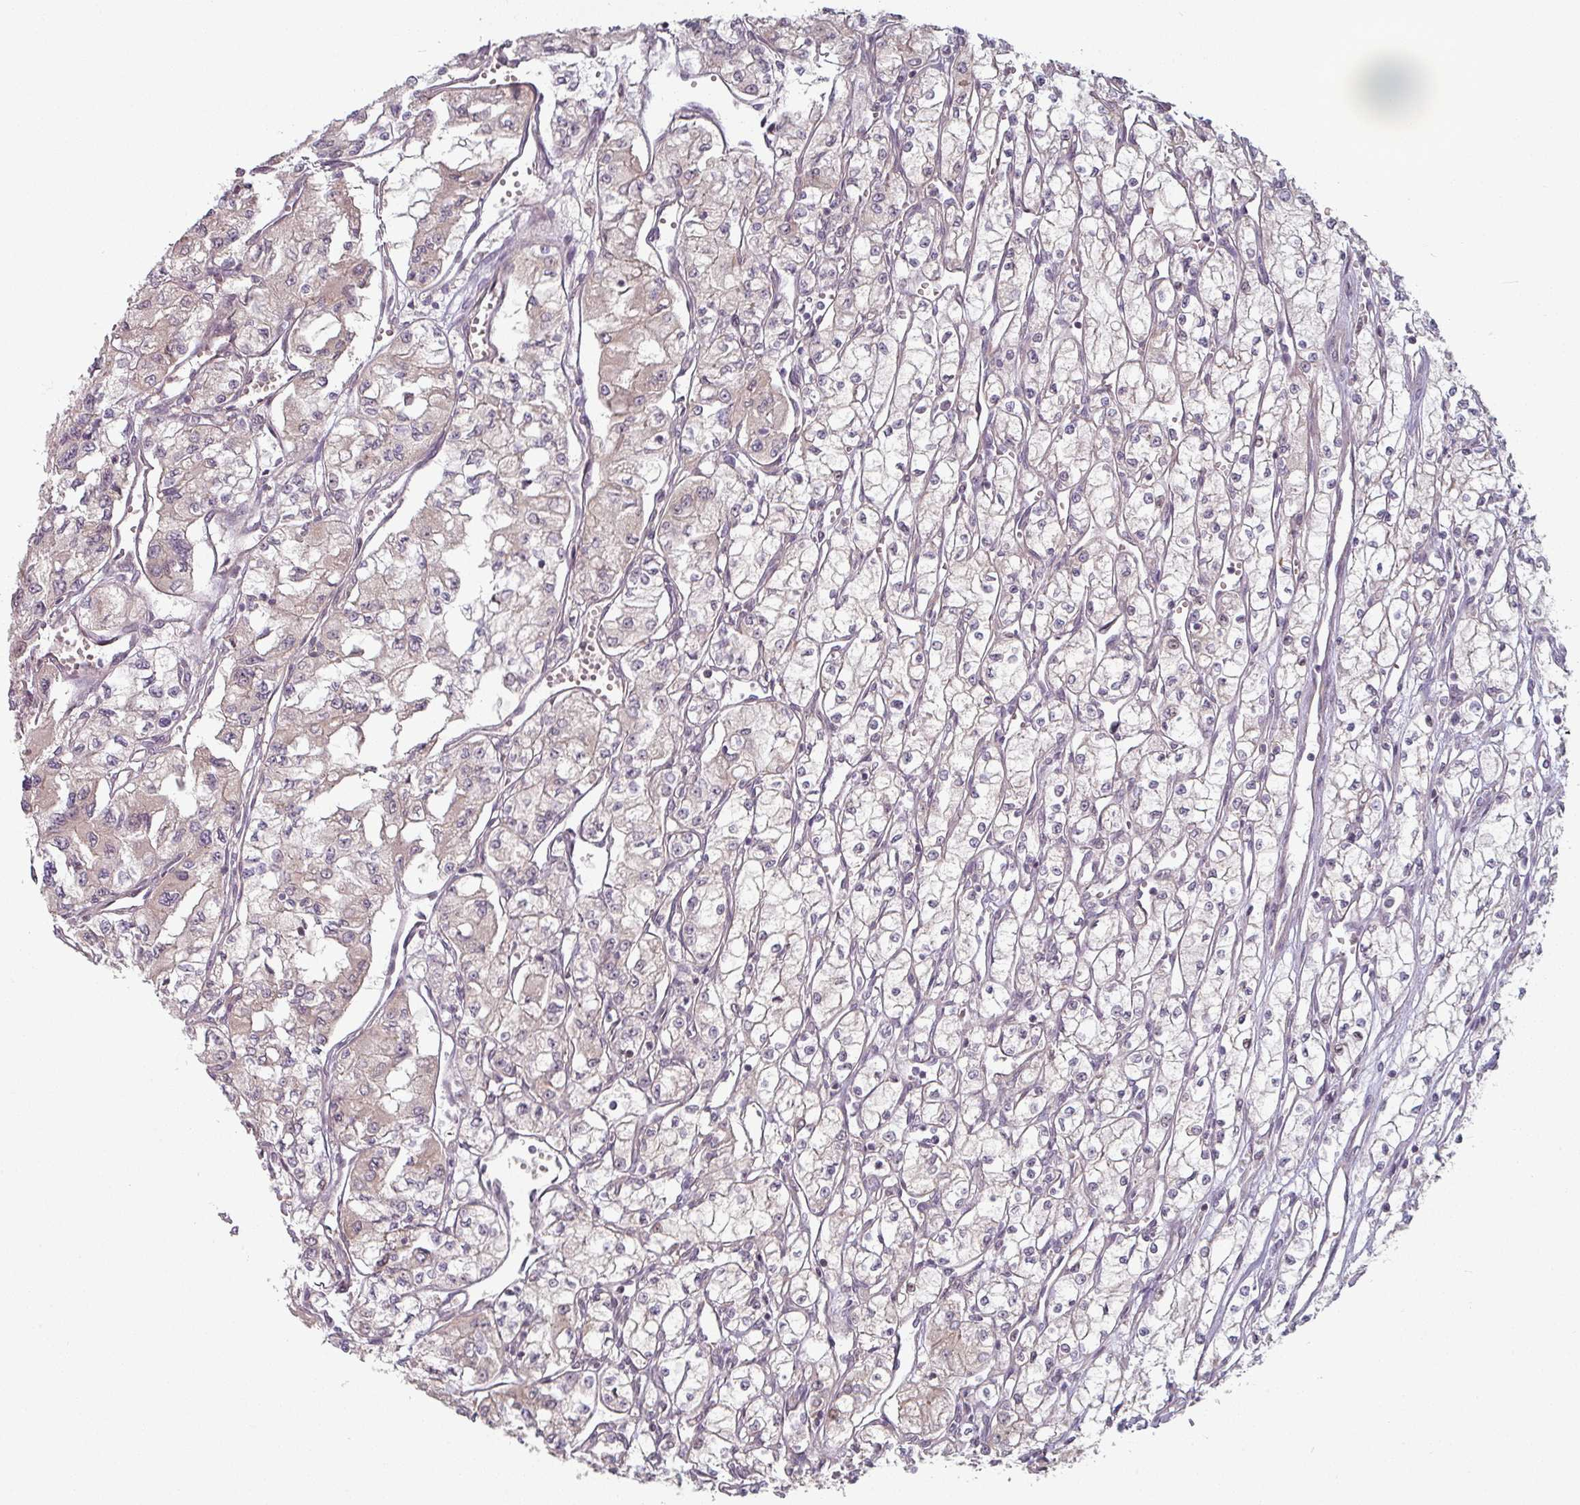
{"staining": {"intensity": "negative", "quantity": "none", "location": "none"}, "tissue": "renal cancer", "cell_type": "Tumor cells", "image_type": "cancer", "snomed": [{"axis": "morphology", "description": "Adenocarcinoma, NOS"}, {"axis": "topography", "description": "Kidney"}], "caption": "Renal cancer (adenocarcinoma) was stained to show a protein in brown. There is no significant staining in tumor cells.", "gene": "PLEKHJ1", "patient": {"sex": "male", "age": 59}}